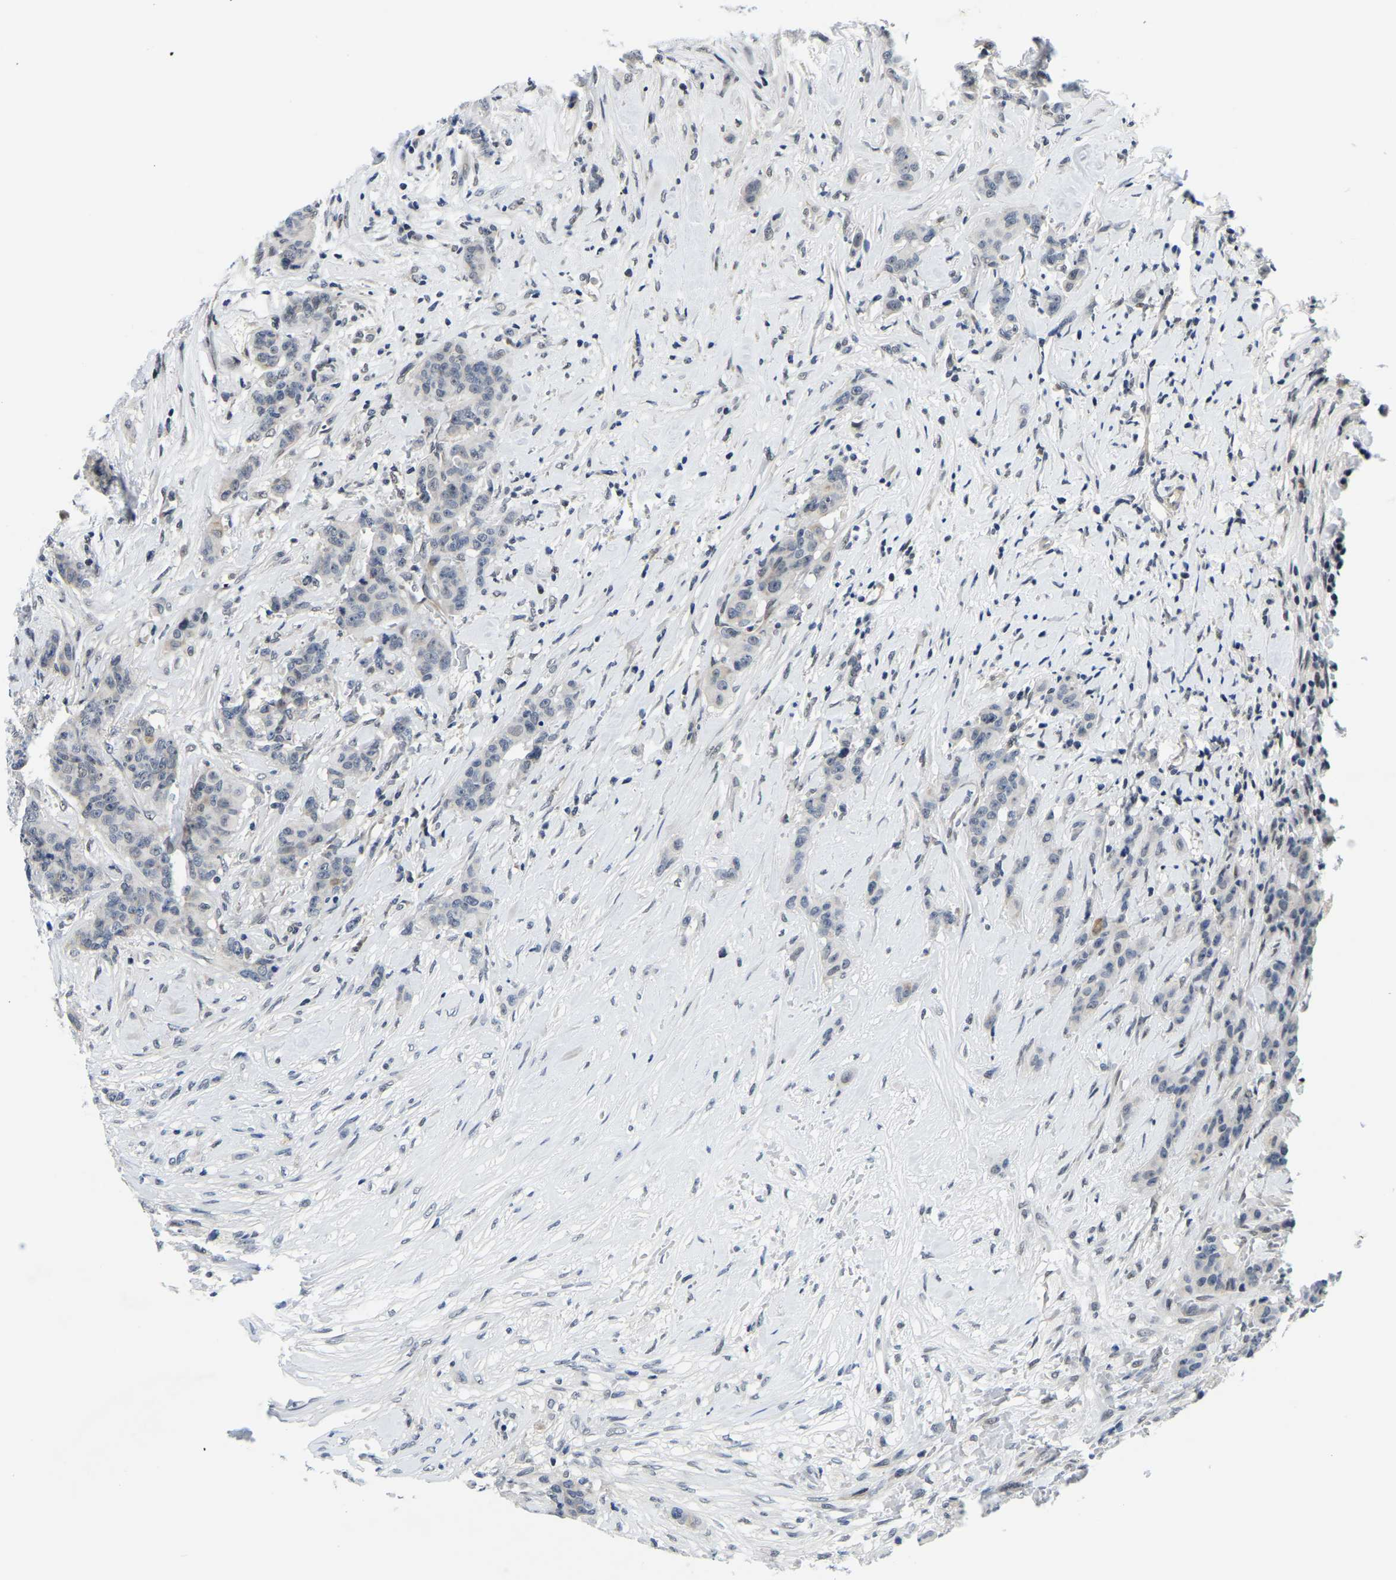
{"staining": {"intensity": "weak", "quantity": "<25%", "location": "cytoplasmic/membranous"}, "tissue": "breast cancer", "cell_type": "Tumor cells", "image_type": "cancer", "snomed": [{"axis": "morphology", "description": "Duct carcinoma"}, {"axis": "topography", "description": "Breast"}], "caption": "Tumor cells are negative for protein expression in human breast cancer (invasive ductal carcinoma).", "gene": "POLDIP3", "patient": {"sex": "female", "age": 40}}